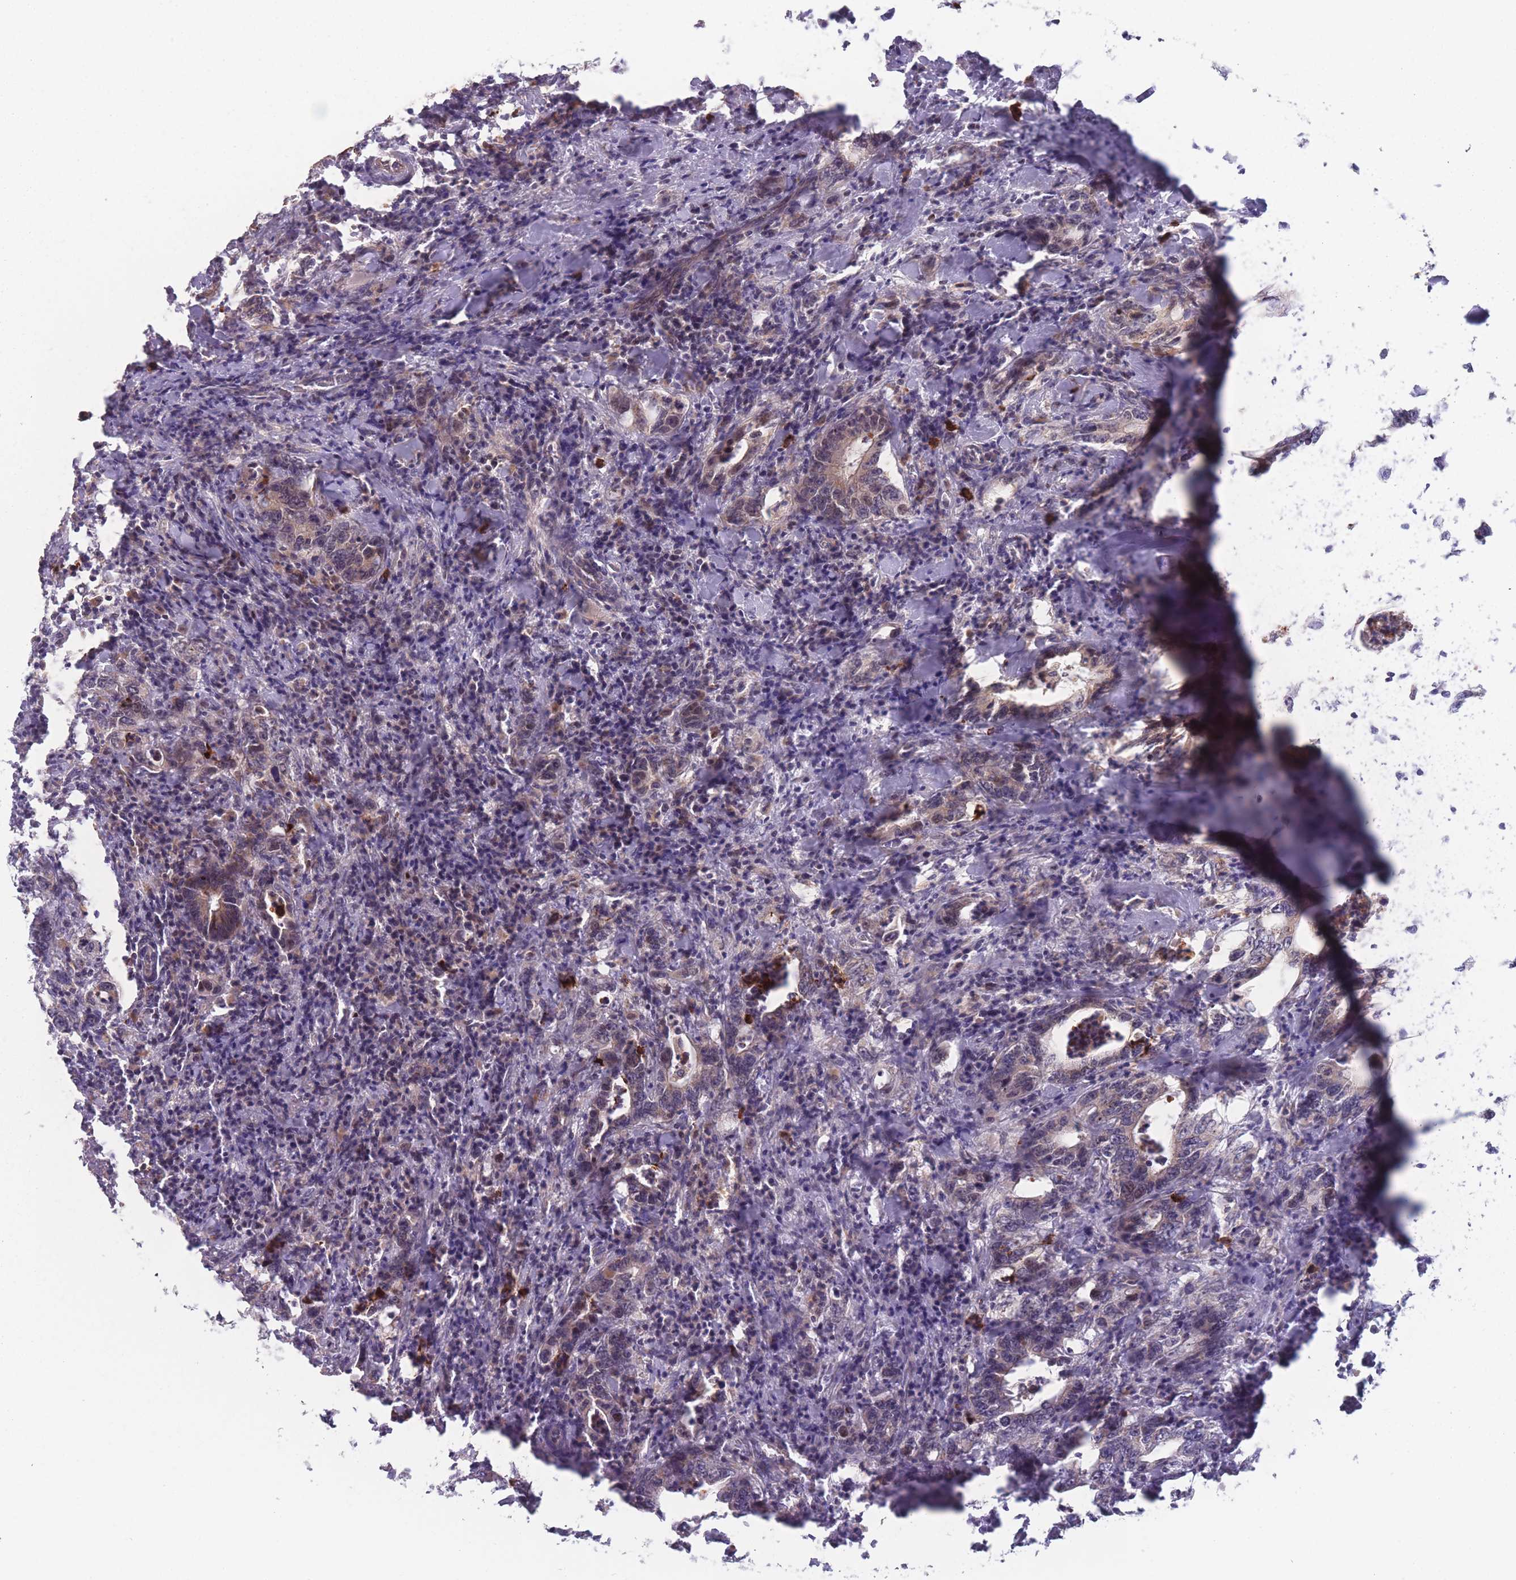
{"staining": {"intensity": "moderate", "quantity": "<25%", "location": "cytoplasmic/membranous"}, "tissue": "colorectal cancer", "cell_type": "Tumor cells", "image_type": "cancer", "snomed": [{"axis": "morphology", "description": "Adenocarcinoma, NOS"}, {"axis": "topography", "description": "Colon"}], "caption": "Protein expression analysis of colorectal cancer reveals moderate cytoplasmic/membranous positivity in approximately <25% of tumor cells. (Brightfield microscopy of DAB IHC at high magnification).", "gene": "TMEM232", "patient": {"sex": "female", "age": 75}}